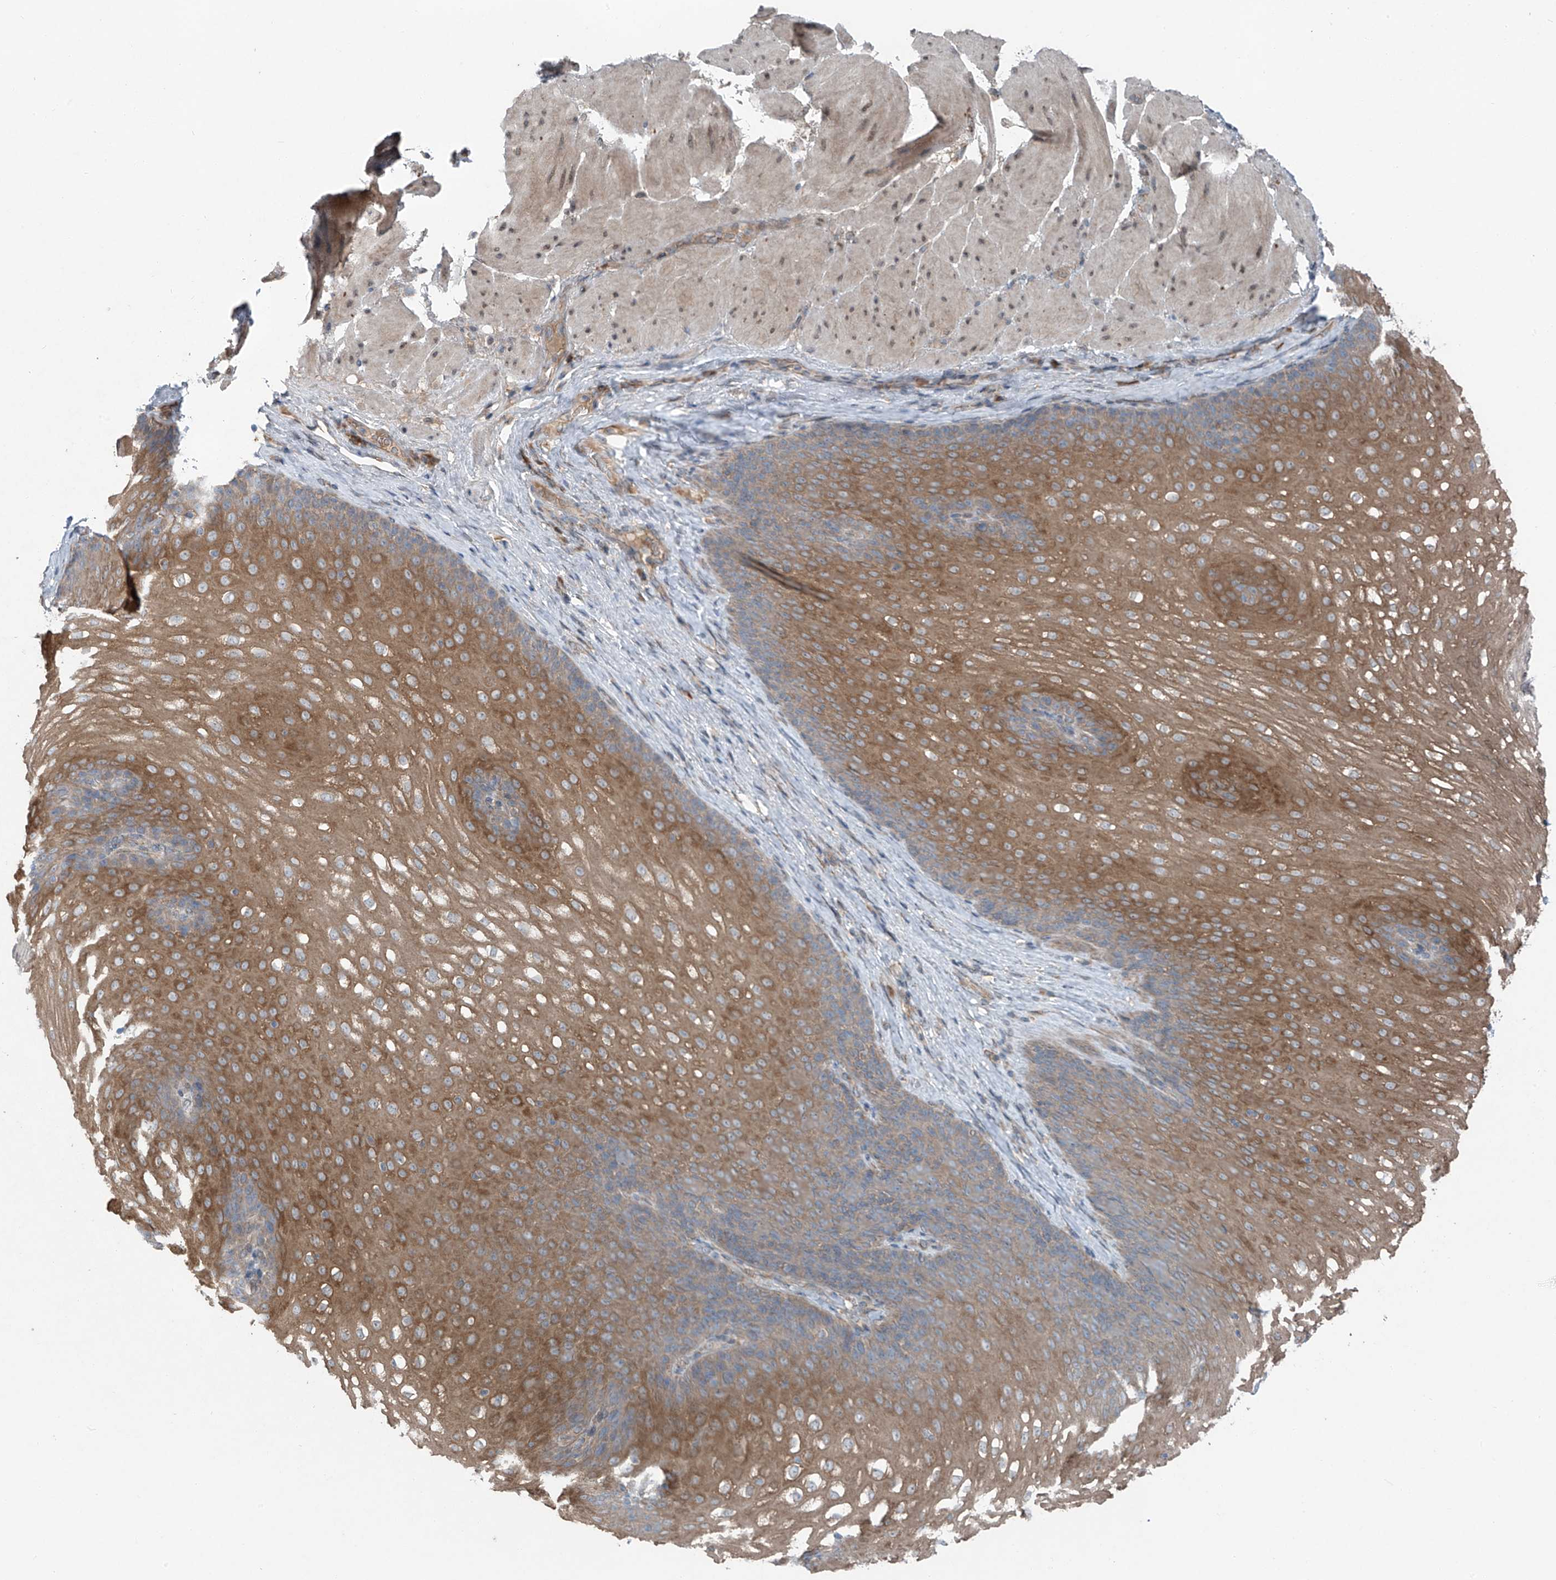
{"staining": {"intensity": "moderate", "quantity": ">75%", "location": "cytoplasmic/membranous"}, "tissue": "esophagus", "cell_type": "Squamous epithelial cells", "image_type": "normal", "snomed": [{"axis": "morphology", "description": "Normal tissue, NOS"}, {"axis": "topography", "description": "Esophagus"}], "caption": "Approximately >75% of squamous epithelial cells in benign esophagus demonstrate moderate cytoplasmic/membranous protein positivity as visualized by brown immunohistochemical staining.", "gene": "FOXRED2", "patient": {"sex": "female", "age": 66}}